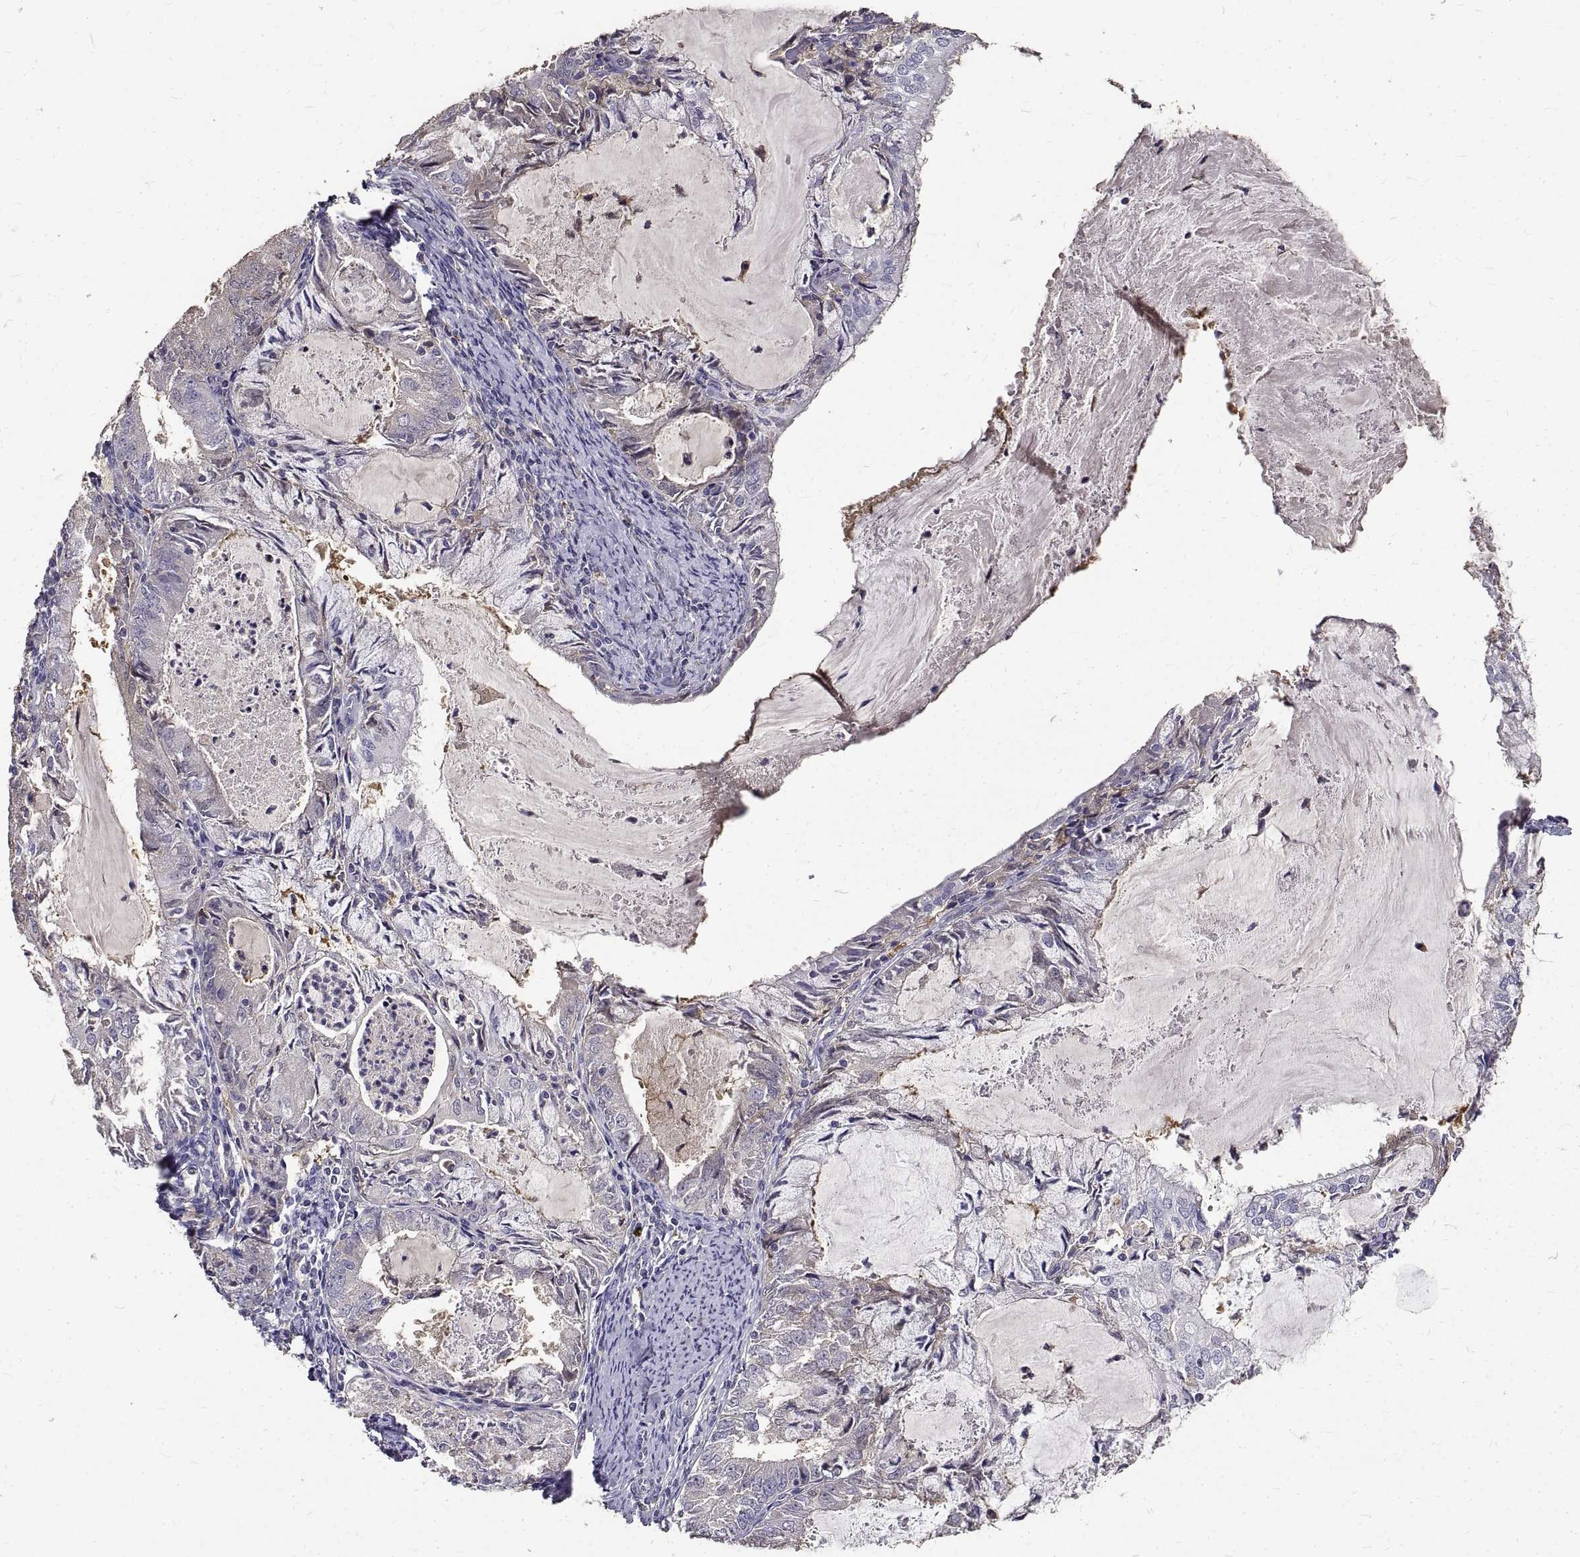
{"staining": {"intensity": "negative", "quantity": "none", "location": "none"}, "tissue": "endometrial cancer", "cell_type": "Tumor cells", "image_type": "cancer", "snomed": [{"axis": "morphology", "description": "Adenocarcinoma, NOS"}, {"axis": "topography", "description": "Endometrium"}], "caption": "The micrograph shows no significant expression in tumor cells of endometrial cancer.", "gene": "PEA15", "patient": {"sex": "female", "age": 57}}